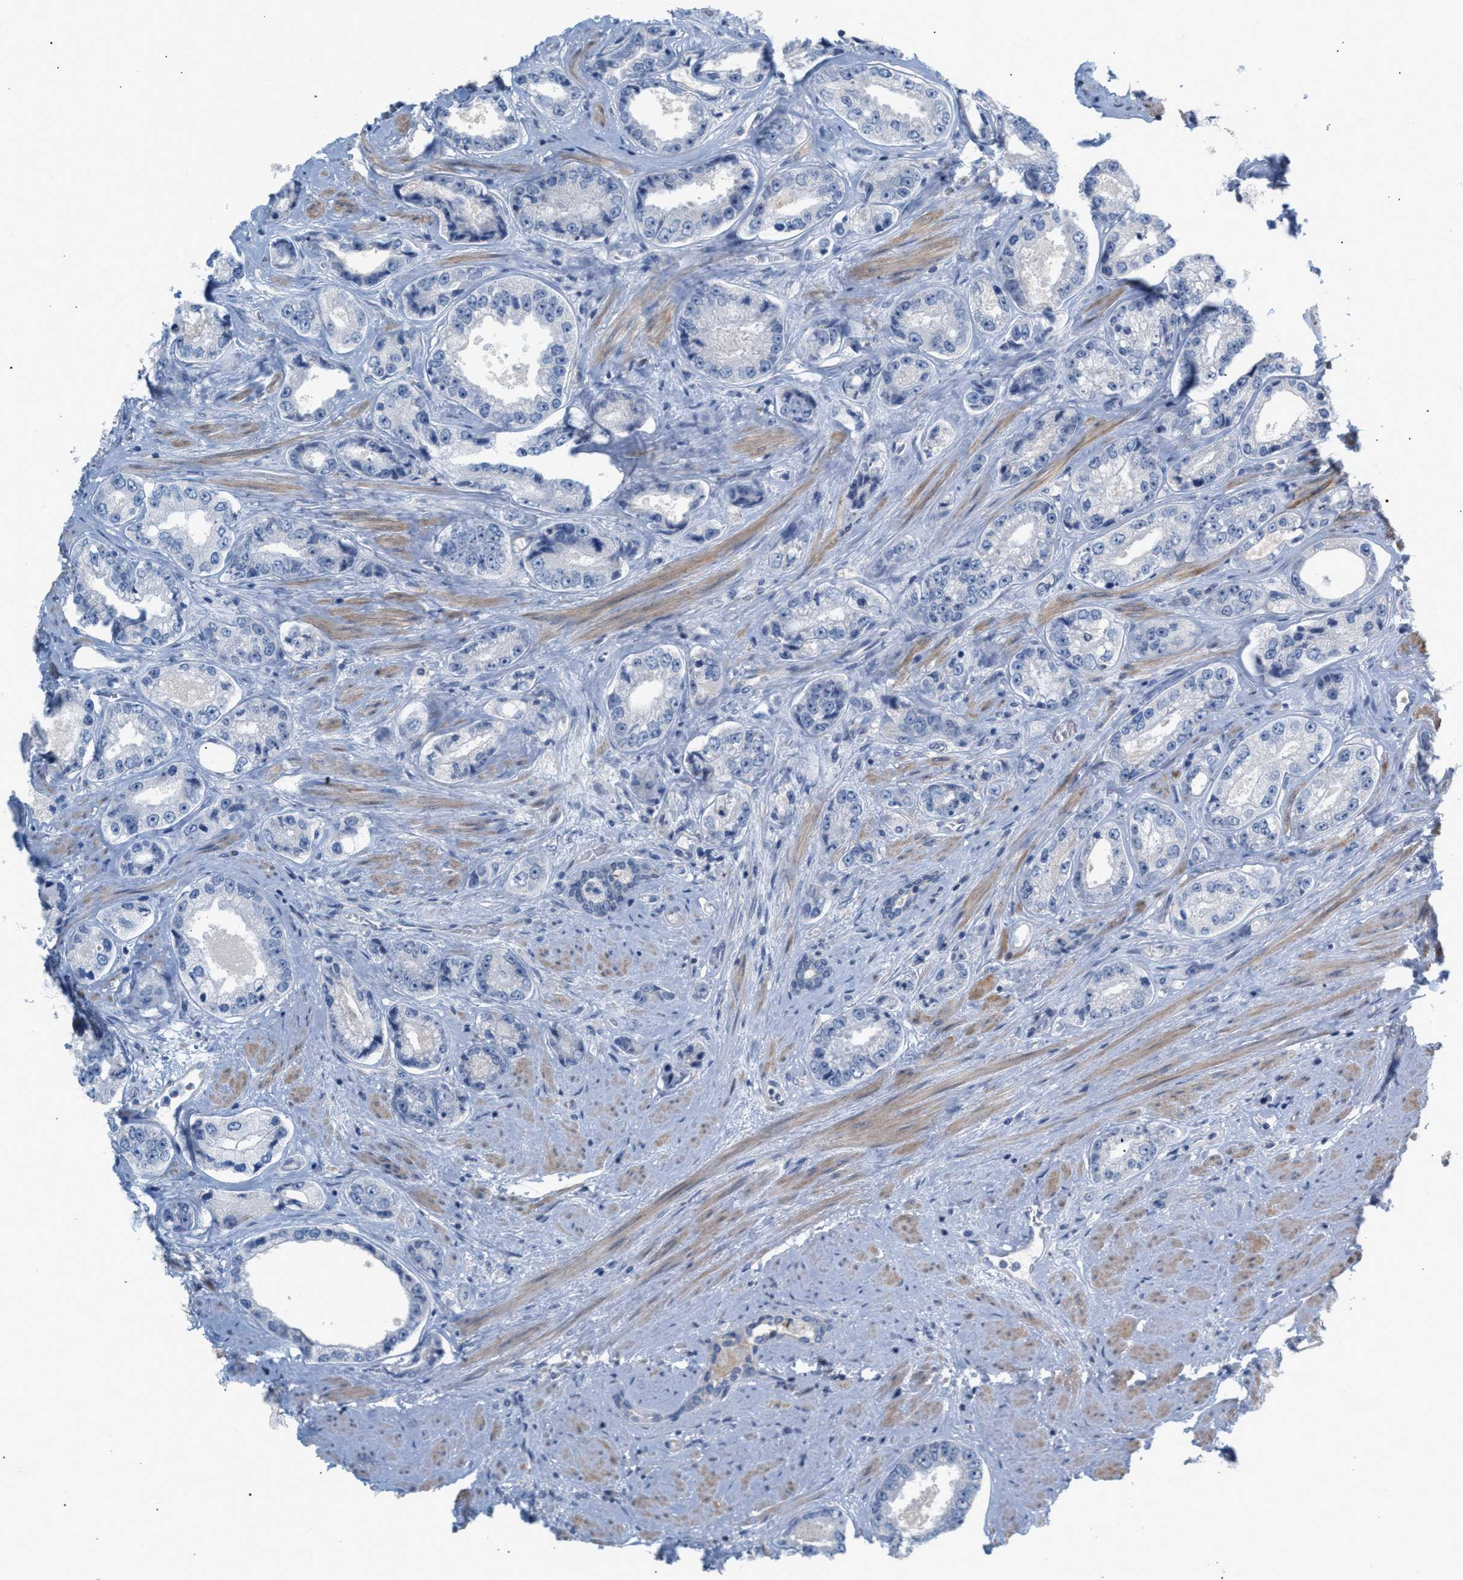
{"staining": {"intensity": "negative", "quantity": "none", "location": "none"}, "tissue": "prostate cancer", "cell_type": "Tumor cells", "image_type": "cancer", "snomed": [{"axis": "morphology", "description": "Adenocarcinoma, High grade"}, {"axis": "topography", "description": "Prostate"}], "caption": "High magnification brightfield microscopy of prostate cancer (adenocarcinoma (high-grade)) stained with DAB (brown) and counterstained with hematoxylin (blue): tumor cells show no significant expression. The staining is performed using DAB brown chromogen with nuclei counter-stained in using hematoxylin.", "gene": "LRCH1", "patient": {"sex": "male", "age": 61}}